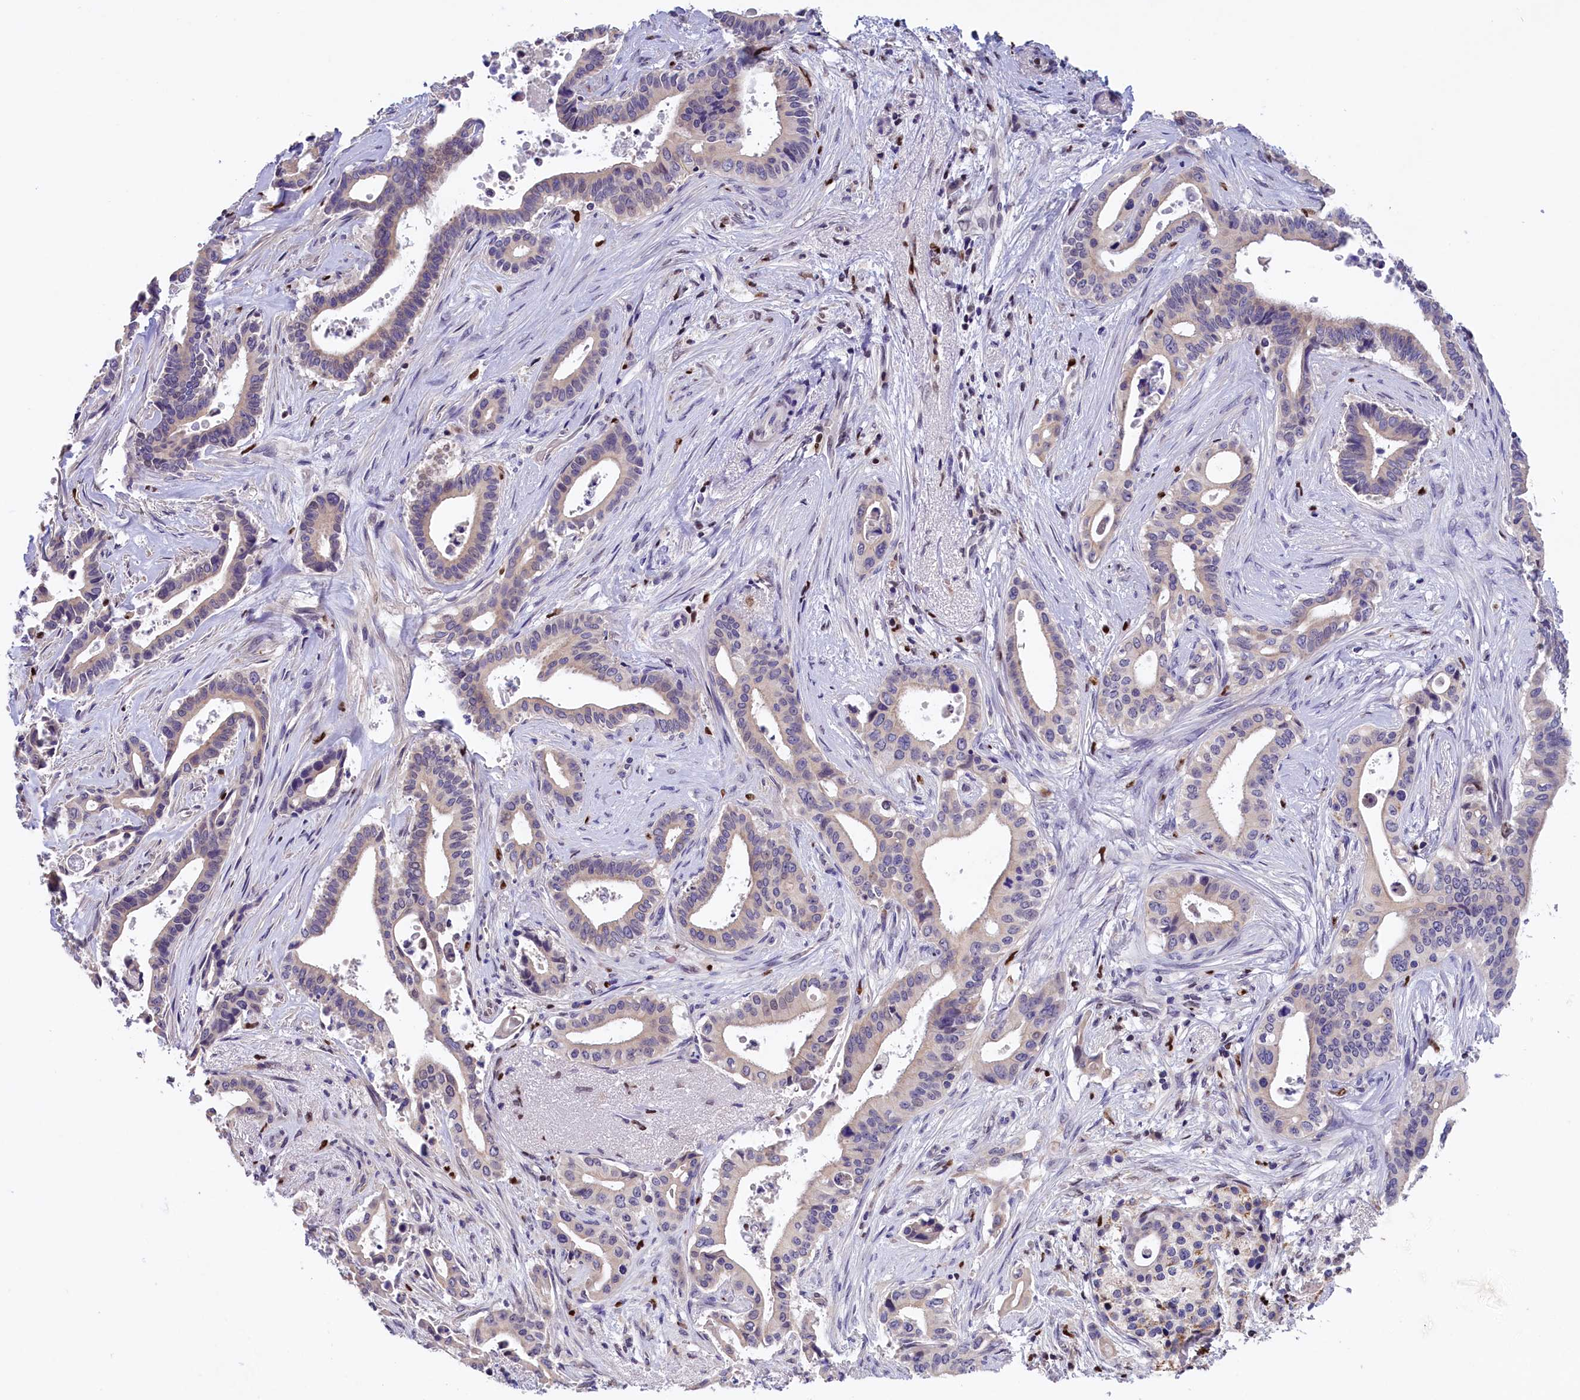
{"staining": {"intensity": "negative", "quantity": "none", "location": "none"}, "tissue": "pancreatic cancer", "cell_type": "Tumor cells", "image_type": "cancer", "snomed": [{"axis": "morphology", "description": "Adenocarcinoma, NOS"}, {"axis": "topography", "description": "Pancreas"}], "caption": "Human pancreatic adenocarcinoma stained for a protein using immunohistochemistry (IHC) shows no positivity in tumor cells.", "gene": "BTBD9", "patient": {"sex": "female", "age": 77}}